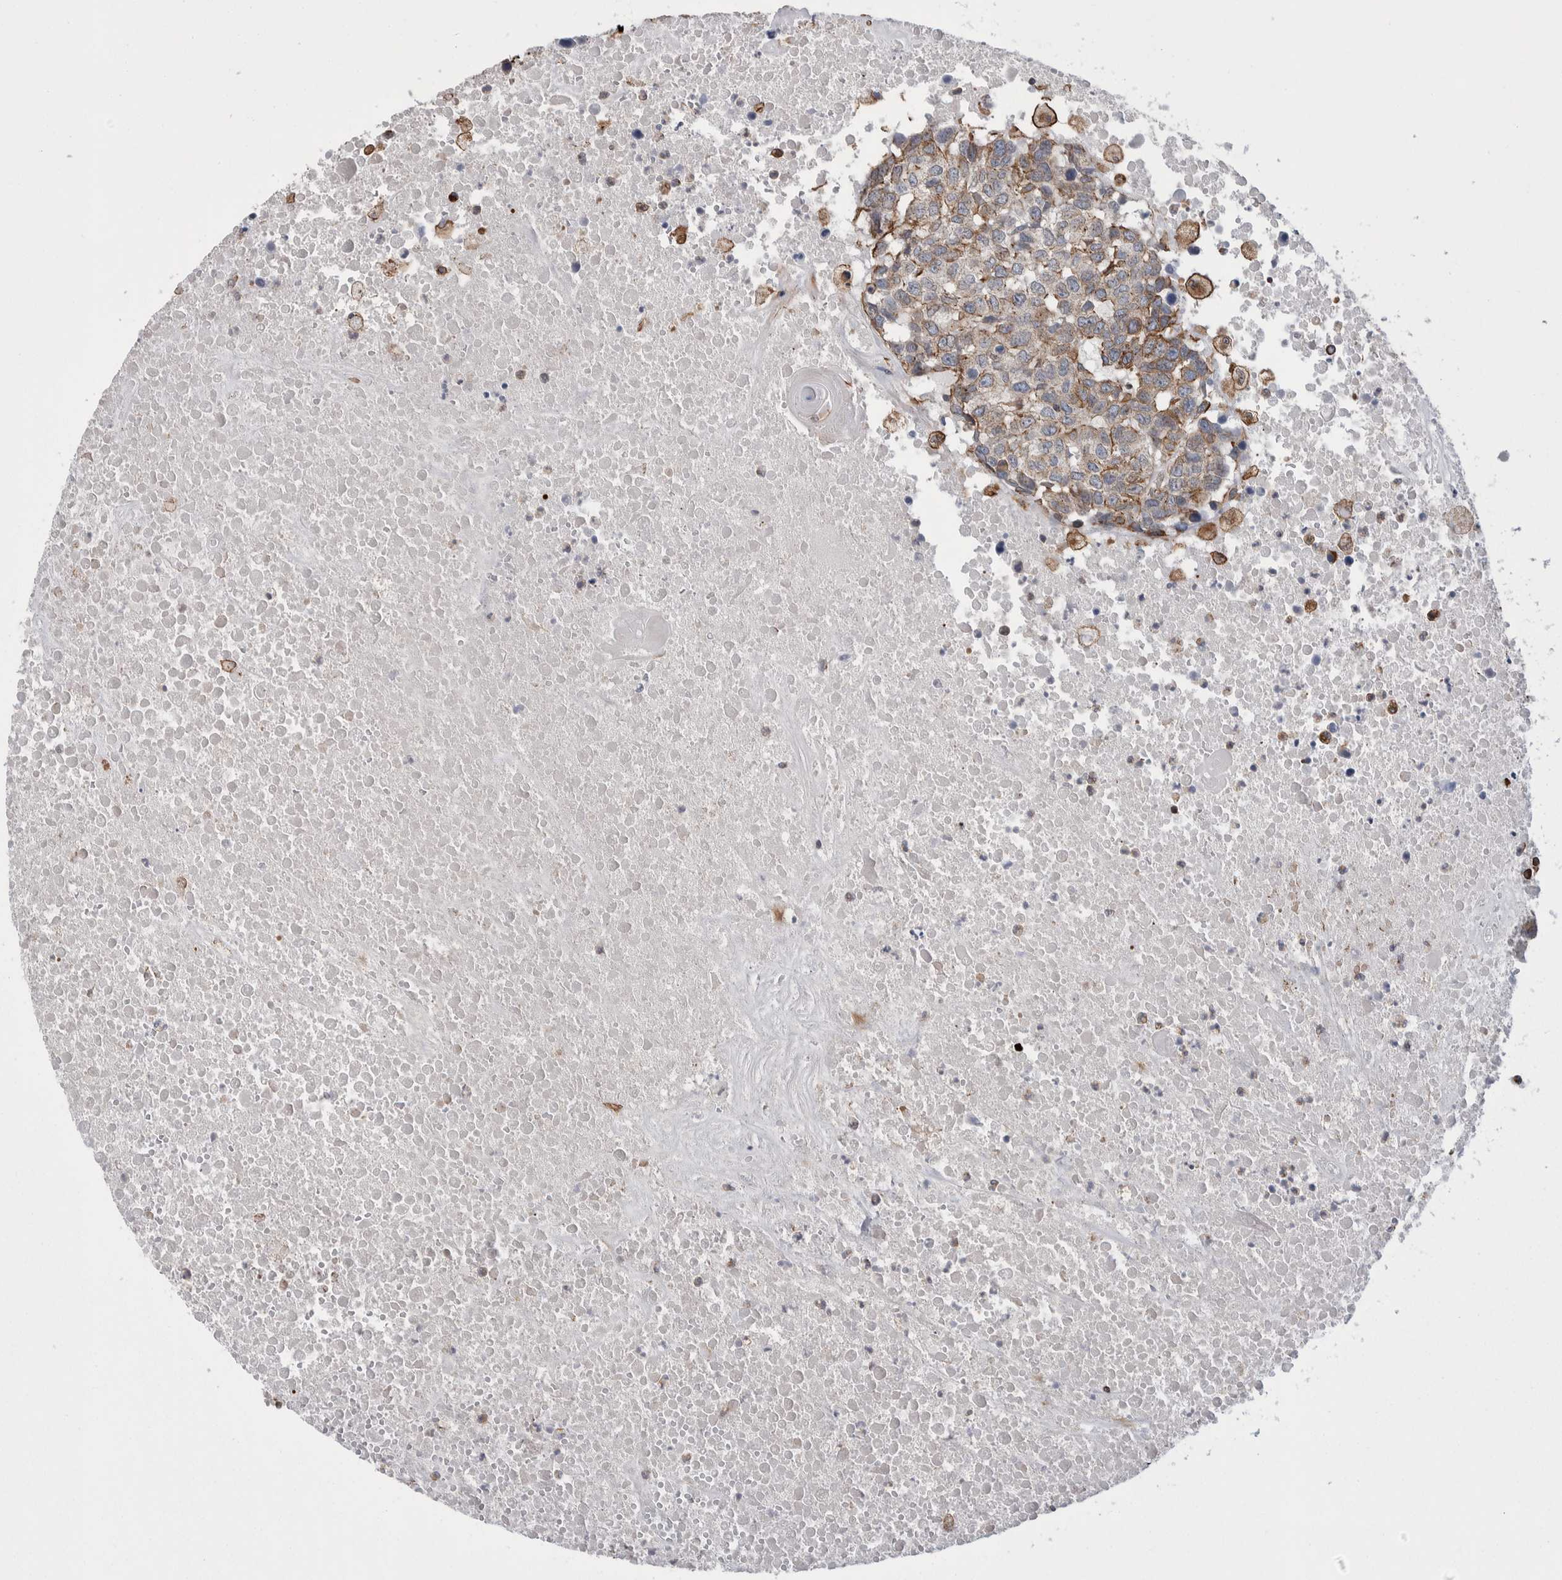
{"staining": {"intensity": "weak", "quantity": ">75%", "location": "cytoplasmic/membranous"}, "tissue": "head and neck cancer", "cell_type": "Tumor cells", "image_type": "cancer", "snomed": [{"axis": "morphology", "description": "Squamous cell carcinoma, NOS"}, {"axis": "topography", "description": "Head-Neck"}], "caption": "Immunohistochemistry histopathology image of neoplastic tissue: human head and neck cancer (squamous cell carcinoma) stained using immunohistochemistry (IHC) shows low levels of weak protein expression localized specifically in the cytoplasmic/membranous of tumor cells, appearing as a cytoplasmic/membranous brown color.", "gene": "KIF12", "patient": {"sex": "male", "age": 66}}